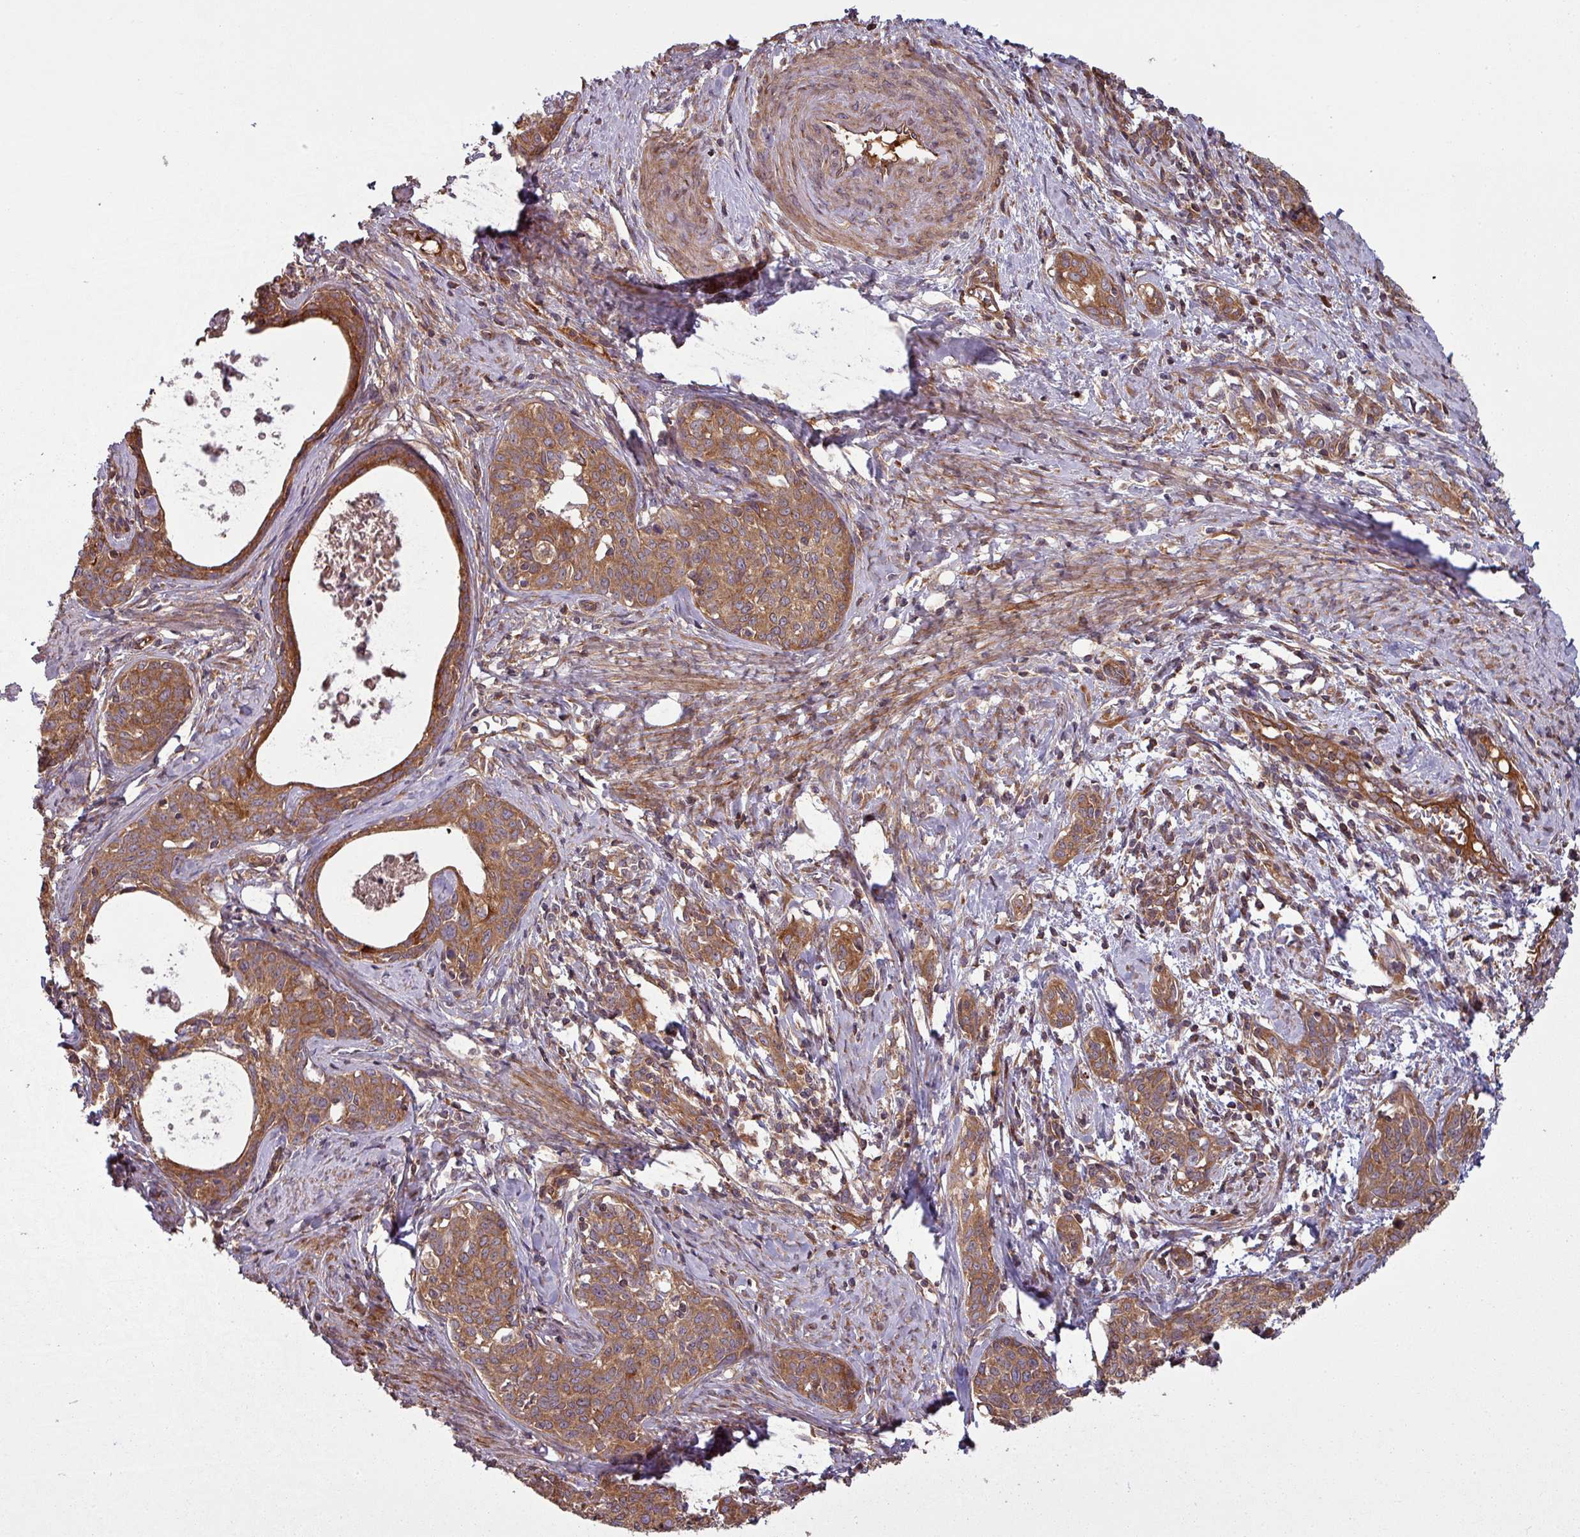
{"staining": {"intensity": "strong", "quantity": ">75%", "location": "cytoplasmic/membranous"}, "tissue": "cervical cancer", "cell_type": "Tumor cells", "image_type": "cancer", "snomed": [{"axis": "morphology", "description": "Squamous cell carcinoma, NOS"}, {"axis": "topography", "description": "Cervix"}], "caption": "Cervical cancer stained with a brown dye reveals strong cytoplasmic/membranous positive expression in about >75% of tumor cells.", "gene": "SNRNP25", "patient": {"sex": "female", "age": 52}}